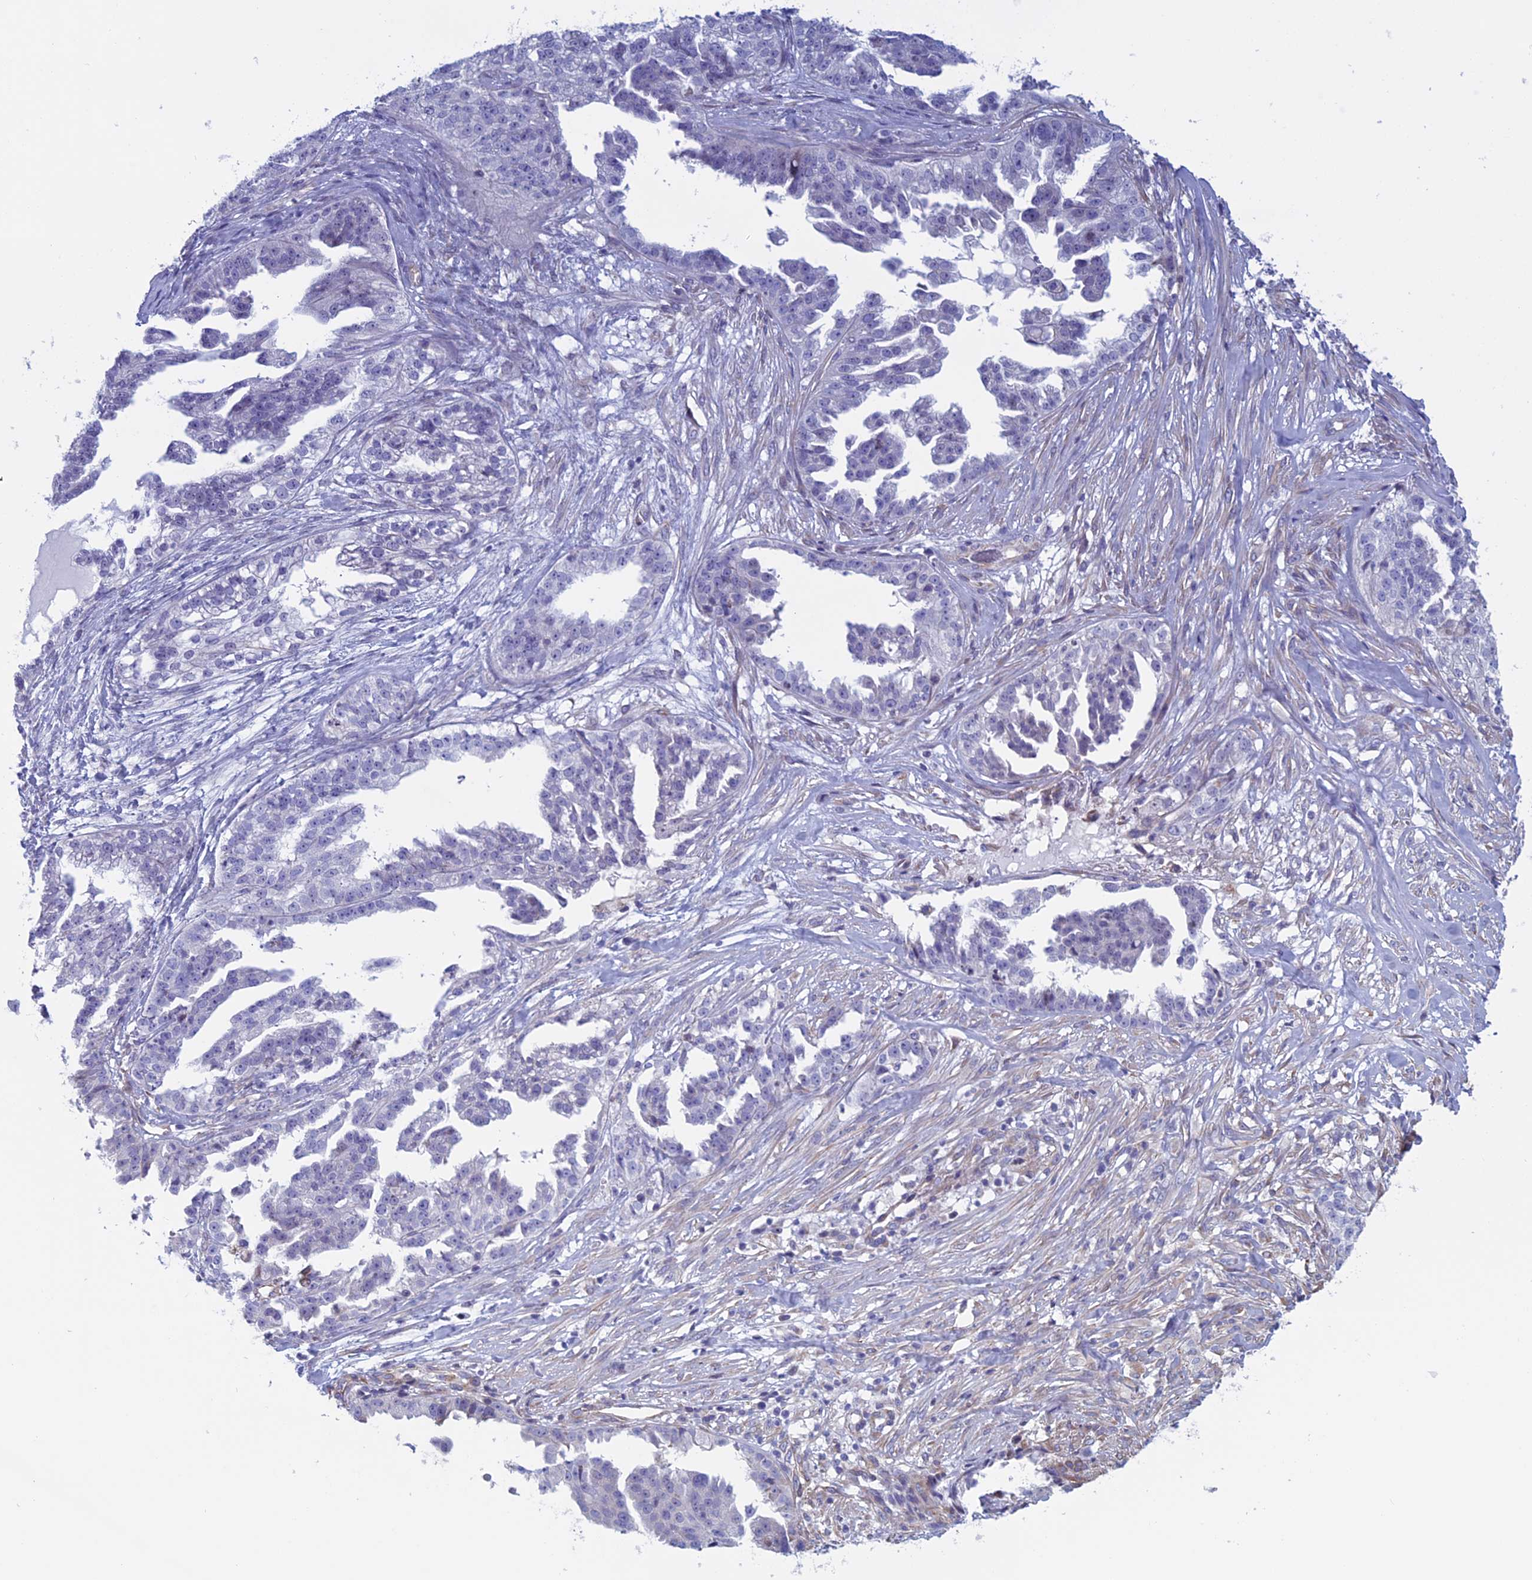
{"staining": {"intensity": "negative", "quantity": "none", "location": "none"}, "tissue": "ovarian cancer", "cell_type": "Tumor cells", "image_type": "cancer", "snomed": [{"axis": "morphology", "description": "Cystadenocarcinoma, serous, NOS"}, {"axis": "topography", "description": "Ovary"}], "caption": "The histopathology image exhibits no staining of tumor cells in ovarian cancer.", "gene": "BCL2L10", "patient": {"sex": "female", "age": 58}}